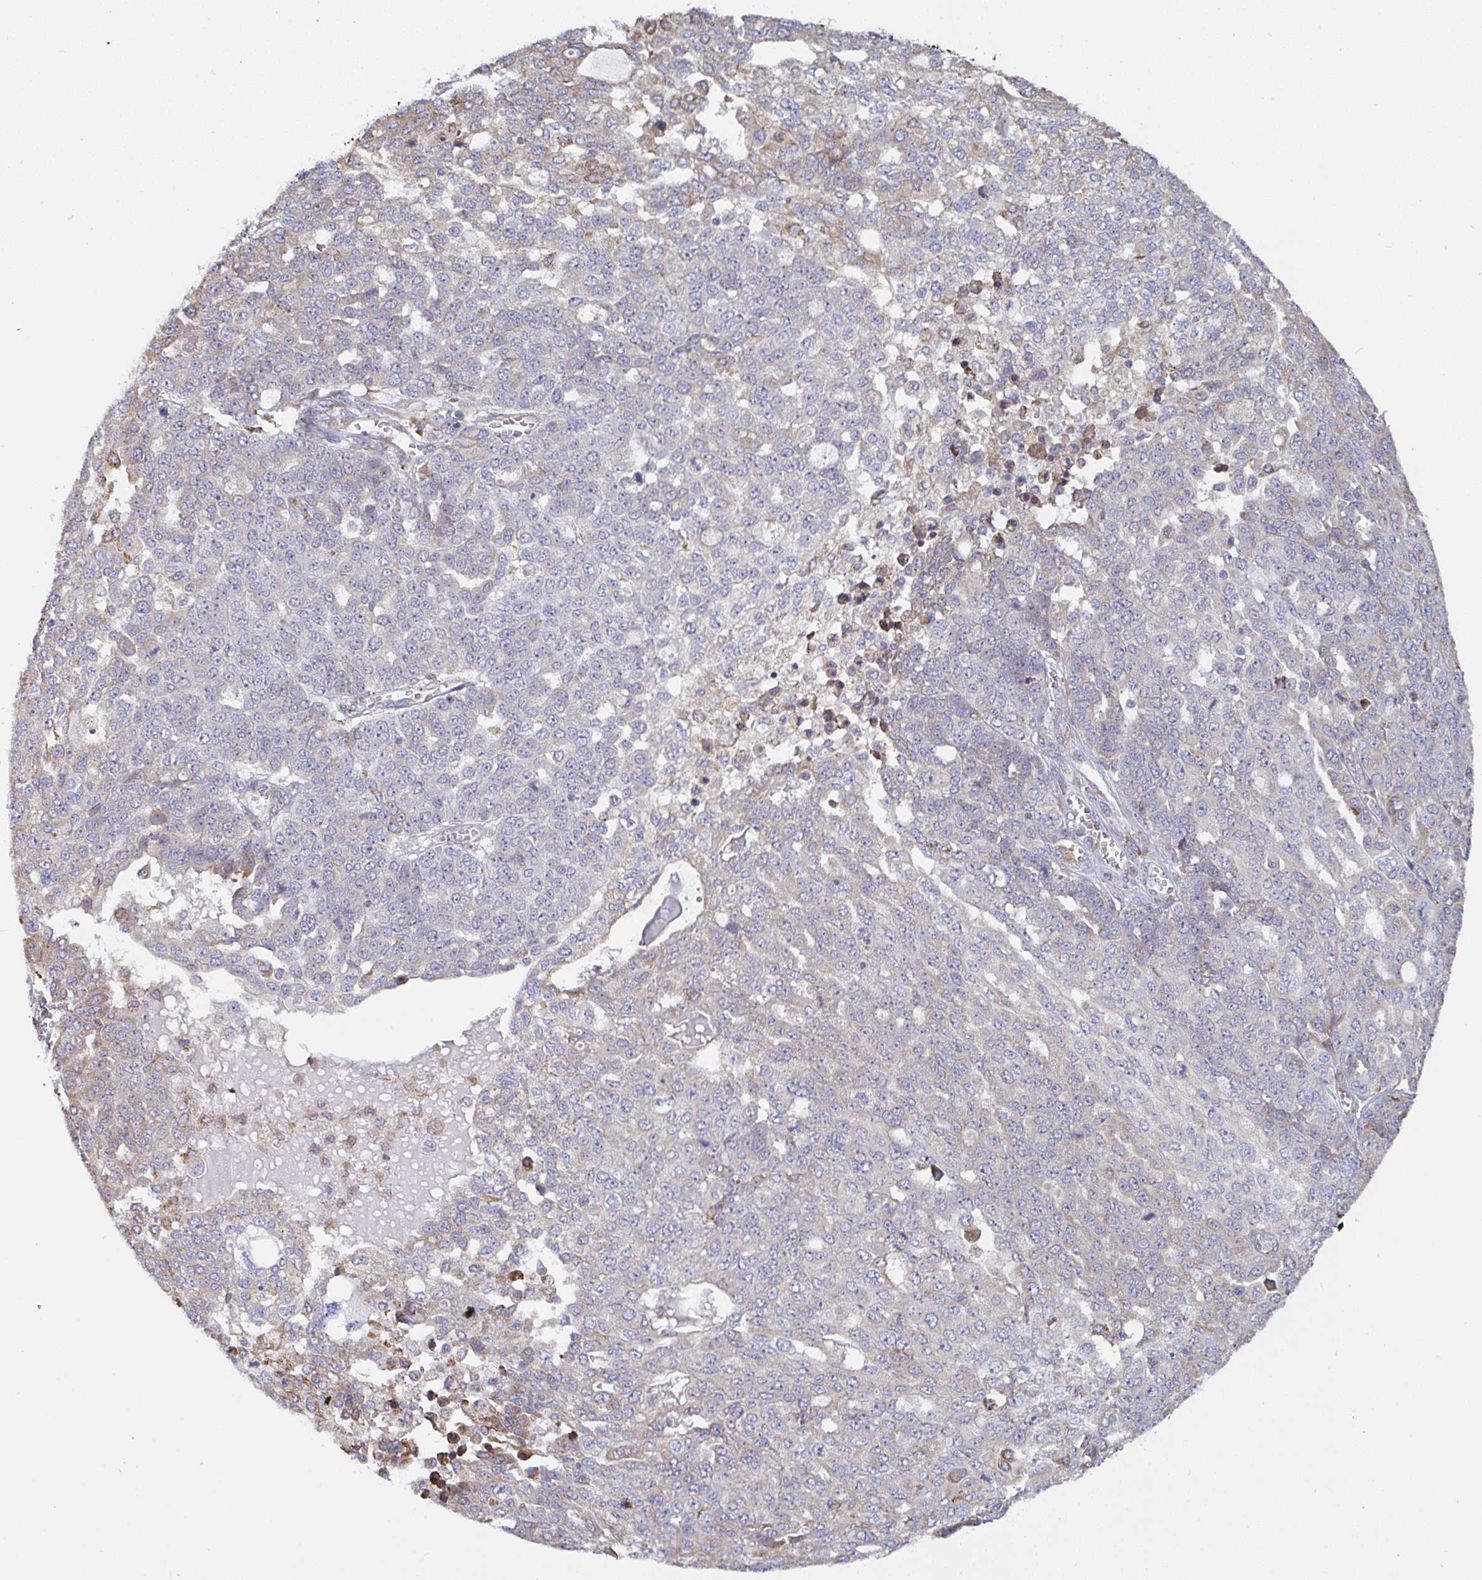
{"staining": {"intensity": "negative", "quantity": "none", "location": "none"}, "tissue": "ovarian cancer", "cell_type": "Tumor cells", "image_type": "cancer", "snomed": [{"axis": "morphology", "description": "Cystadenocarcinoma, serous, NOS"}, {"axis": "topography", "description": "Soft tissue"}, {"axis": "topography", "description": "Ovary"}], "caption": "DAB (3,3'-diaminobenzidine) immunohistochemical staining of human ovarian cancer exhibits no significant expression in tumor cells.", "gene": "MYMK", "patient": {"sex": "female", "age": 57}}